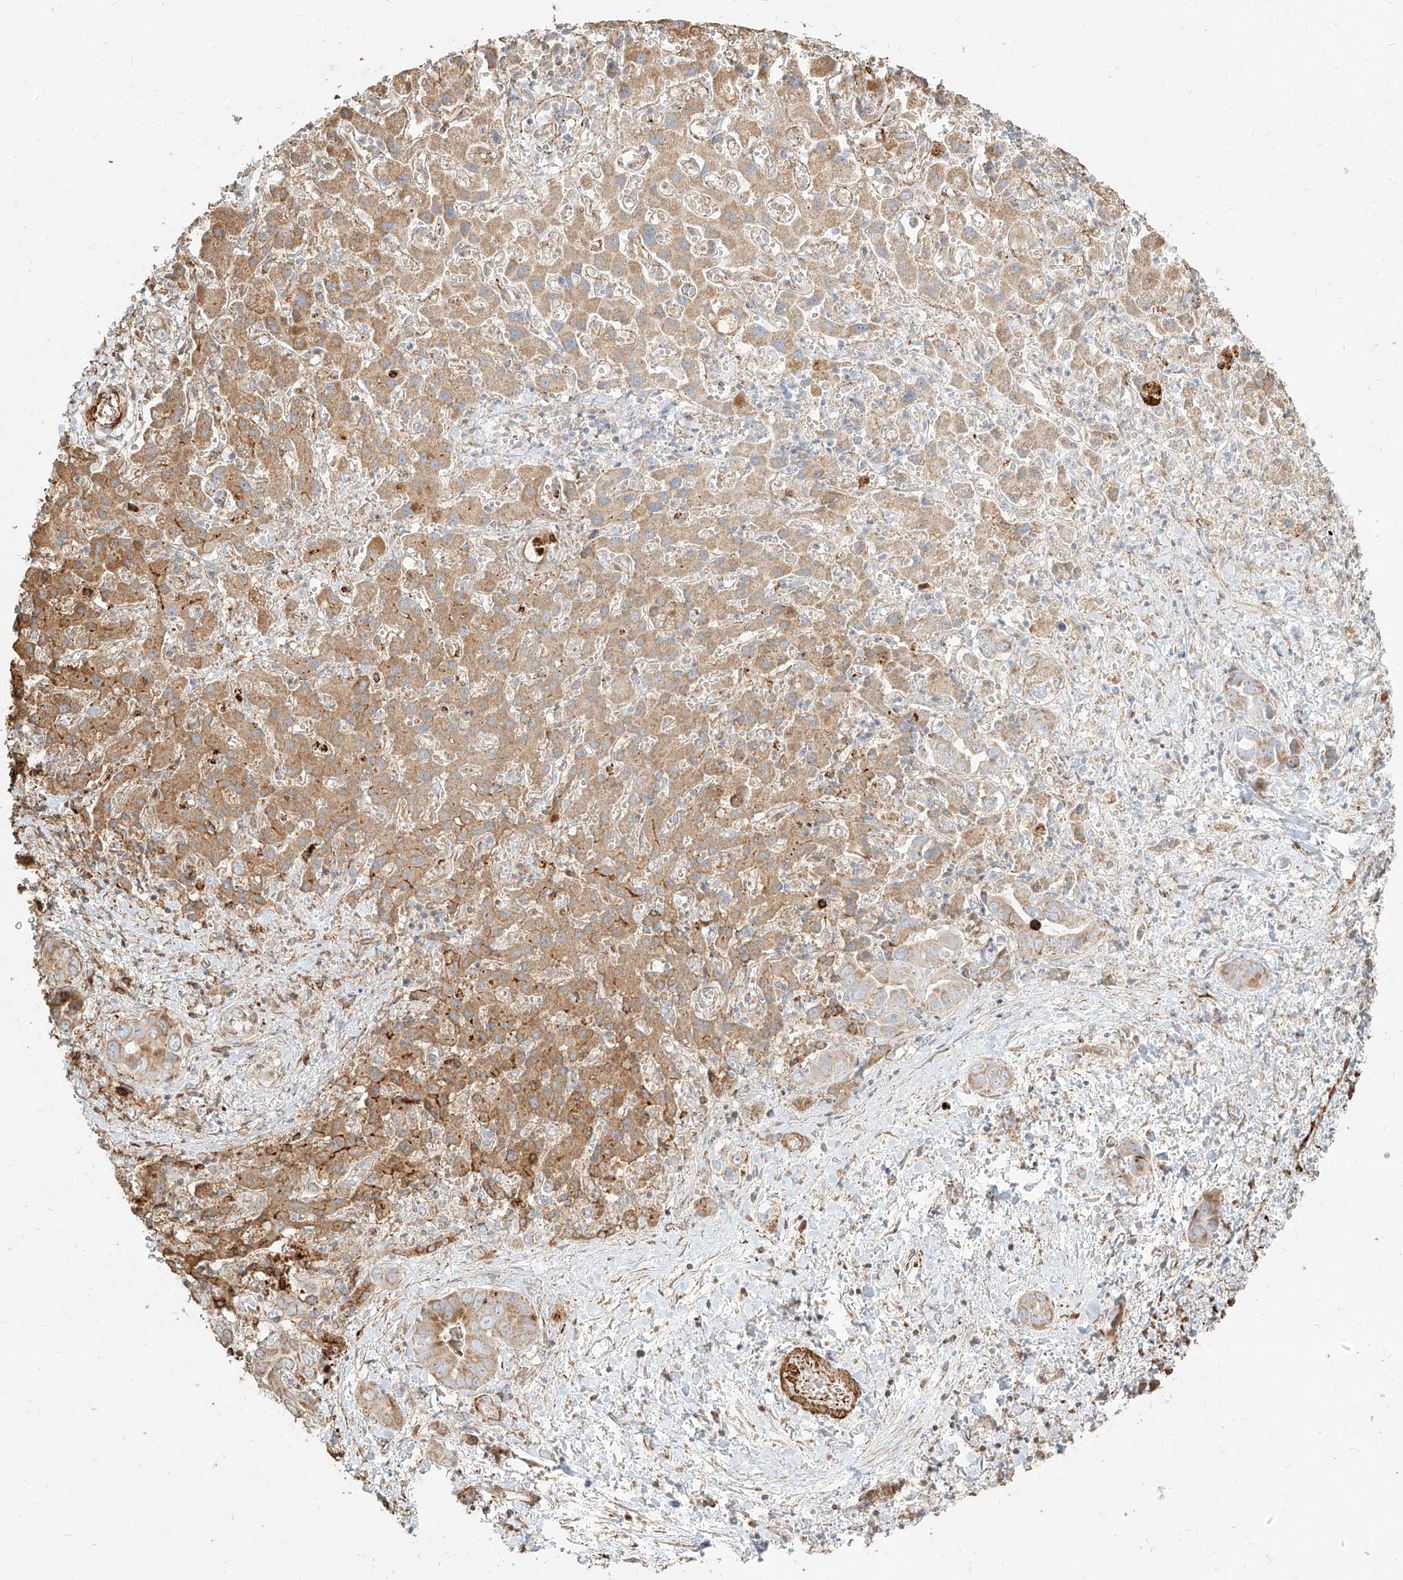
{"staining": {"intensity": "weak", "quantity": ">75%", "location": "cytoplasmic/membranous"}, "tissue": "liver cancer", "cell_type": "Tumor cells", "image_type": "cancer", "snomed": [{"axis": "morphology", "description": "Cholangiocarcinoma"}, {"axis": "topography", "description": "Liver"}], "caption": "There is low levels of weak cytoplasmic/membranous staining in tumor cells of liver cholangiocarcinoma, as demonstrated by immunohistochemical staining (brown color).", "gene": "MTX2", "patient": {"sex": "female", "age": 52}}